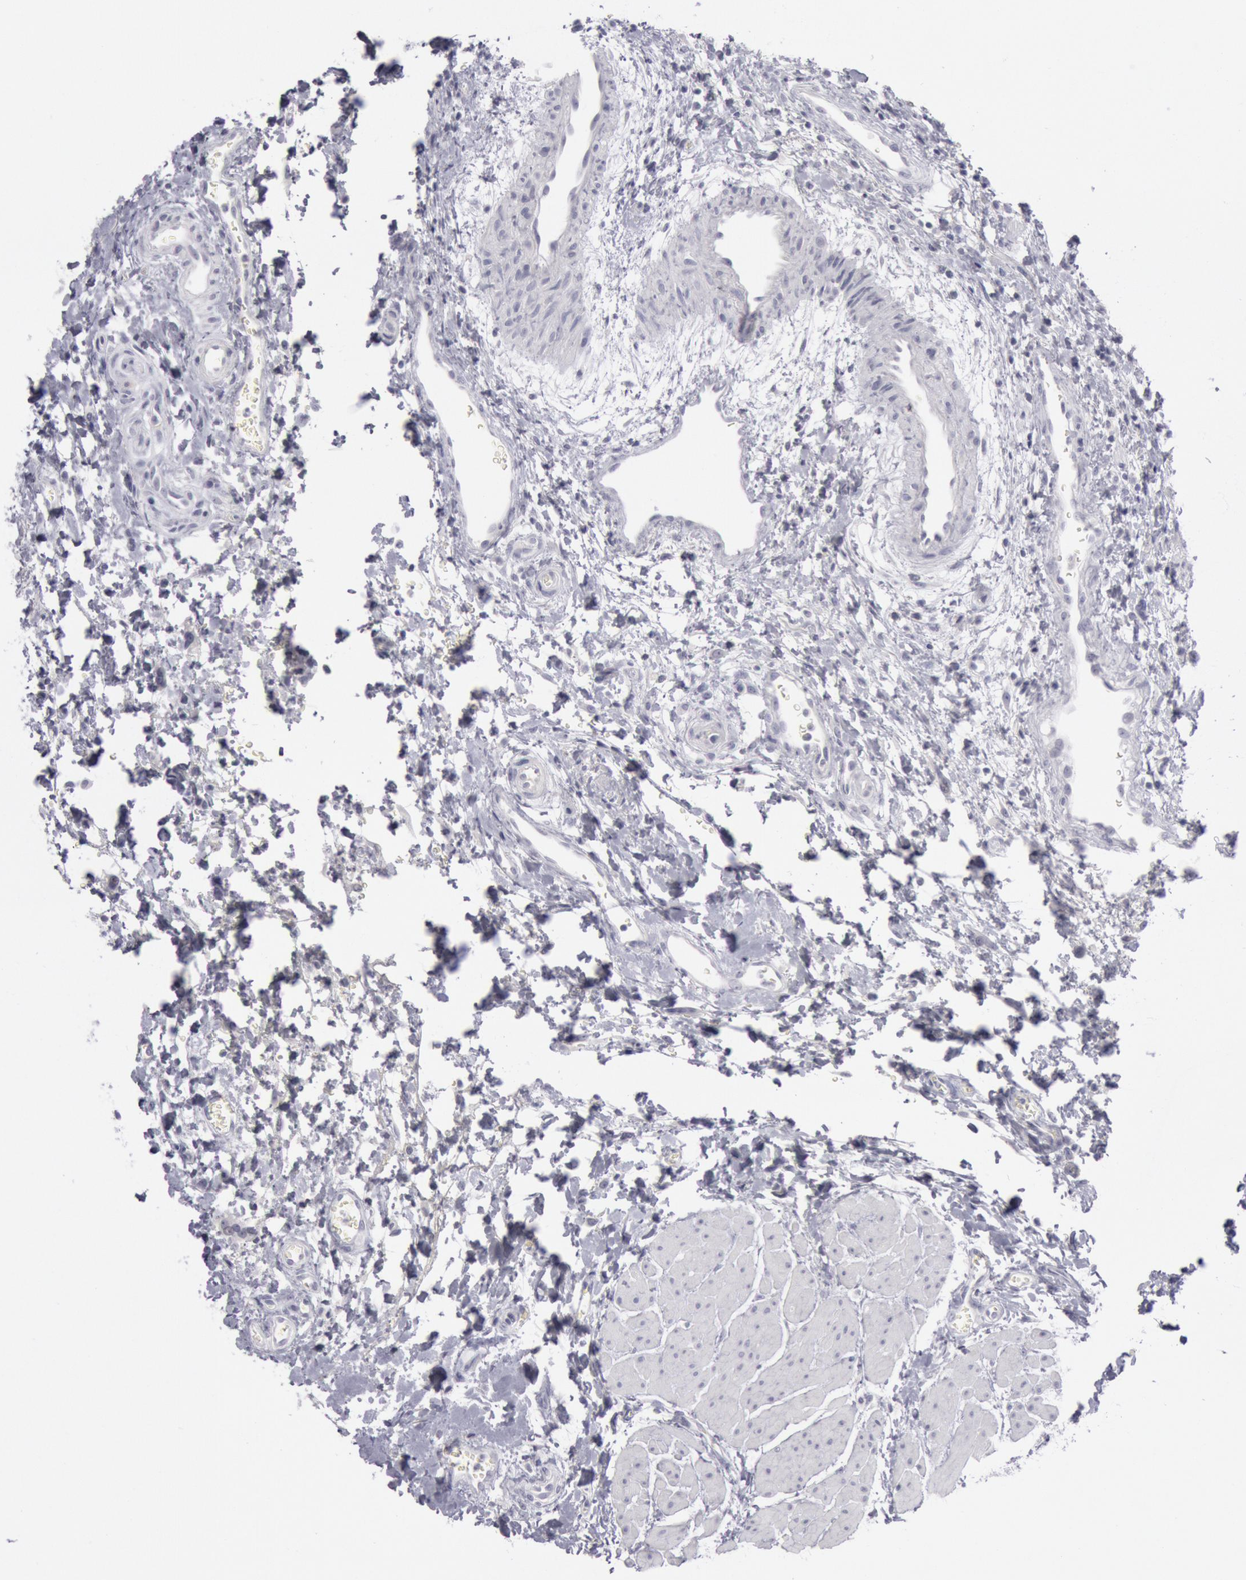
{"staining": {"intensity": "negative", "quantity": "none", "location": "none"}, "tissue": "urinary bladder", "cell_type": "Urothelial cells", "image_type": "normal", "snomed": [{"axis": "morphology", "description": "Normal tissue, NOS"}, {"axis": "topography", "description": "Smooth muscle"}, {"axis": "topography", "description": "Urinary bladder"}], "caption": "This is an immunohistochemistry (IHC) micrograph of unremarkable urinary bladder. There is no staining in urothelial cells.", "gene": "KRT16", "patient": {"sex": "male", "age": 35}}